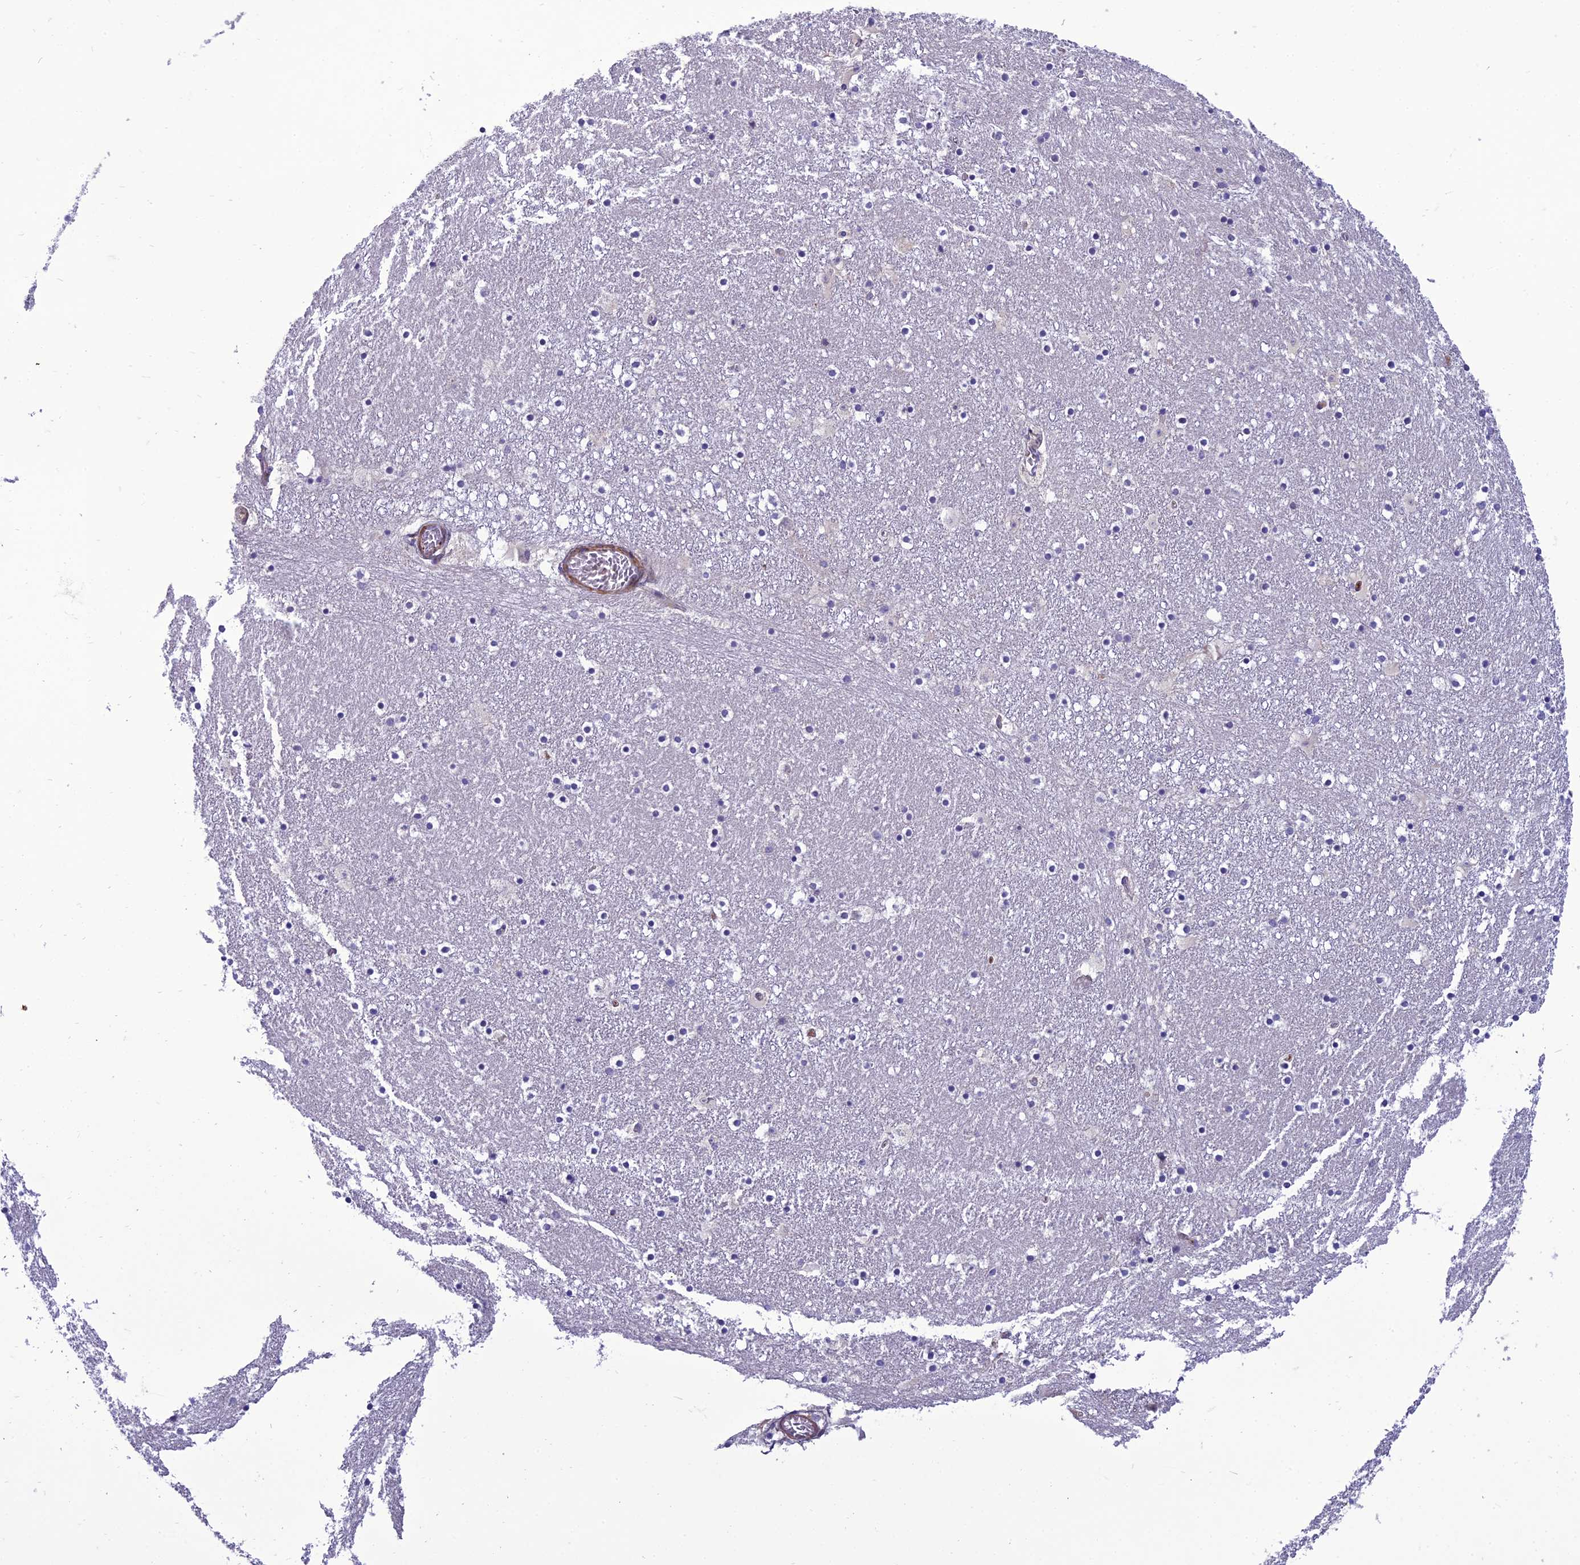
{"staining": {"intensity": "negative", "quantity": "none", "location": "none"}, "tissue": "caudate", "cell_type": "Glial cells", "image_type": "normal", "snomed": [{"axis": "morphology", "description": "Normal tissue, NOS"}, {"axis": "topography", "description": "Lateral ventricle wall"}], "caption": "Caudate was stained to show a protein in brown. There is no significant expression in glial cells. (Stains: DAB IHC with hematoxylin counter stain, Microscopy: brightfield microscopy at high magnification).", "gene": "GAB4", "patient": {"sex": "male", "age": 45}}